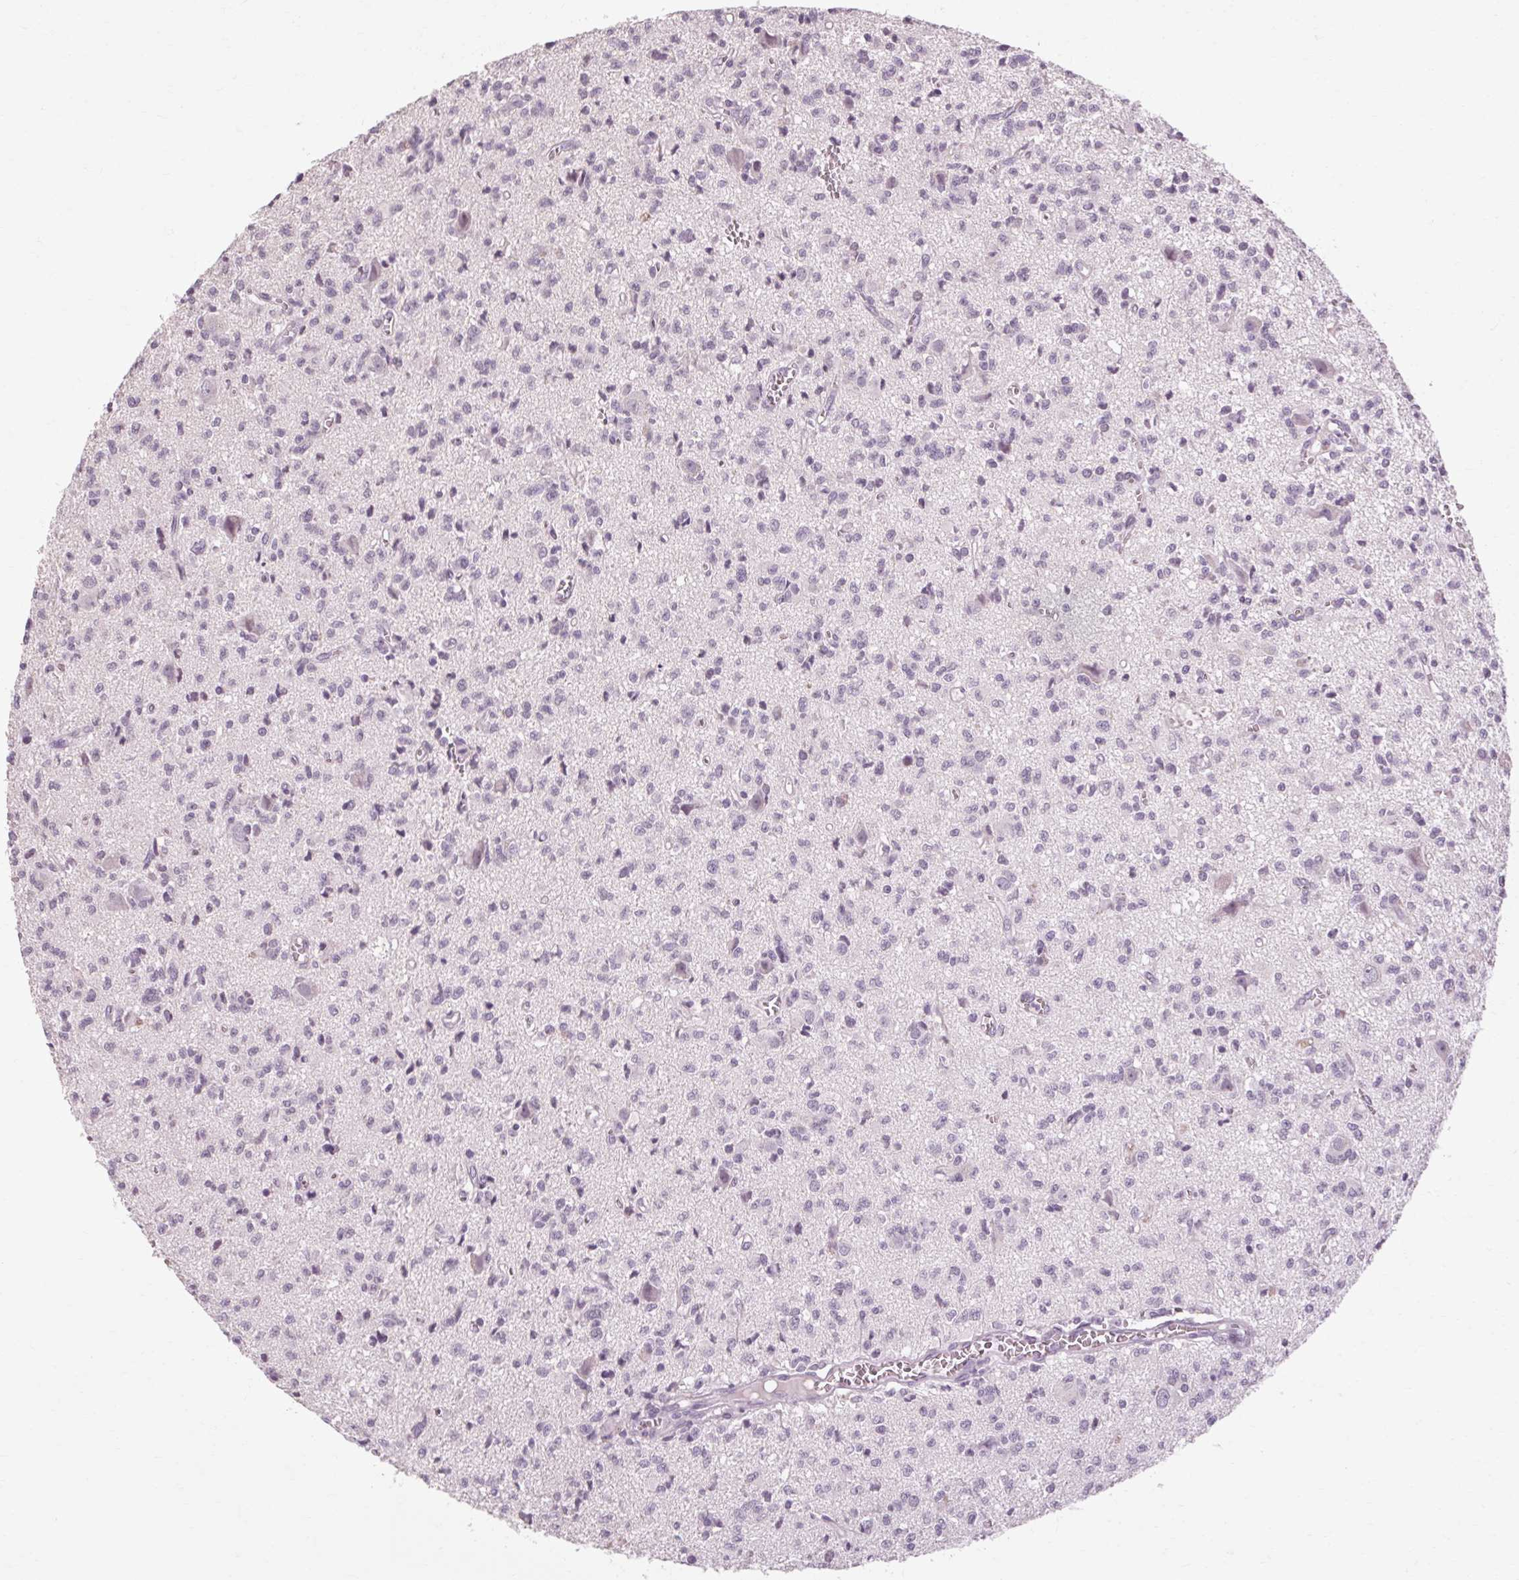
{"staining": {"intensity": "negative", "quantity": "none", "location": "none"}, "tissue": "glioma", "cell_type": "Tumor cells", "image_type": "cancer", "snomed": [{"axis": "morphology", "description": "Glioma, malignant, Low grade"}, {"axis": "topography", "description": "Brain"}], "caption": "This micrograph is of malignant glioma (low-grade) stained with immunohistochemistry (IHC) to label a protein in brown with the nuclei are counter-stained blue. There is no positivity in tumor cells.", "gene": "POMC", "patient": {"sex": "male", "age": 64}}